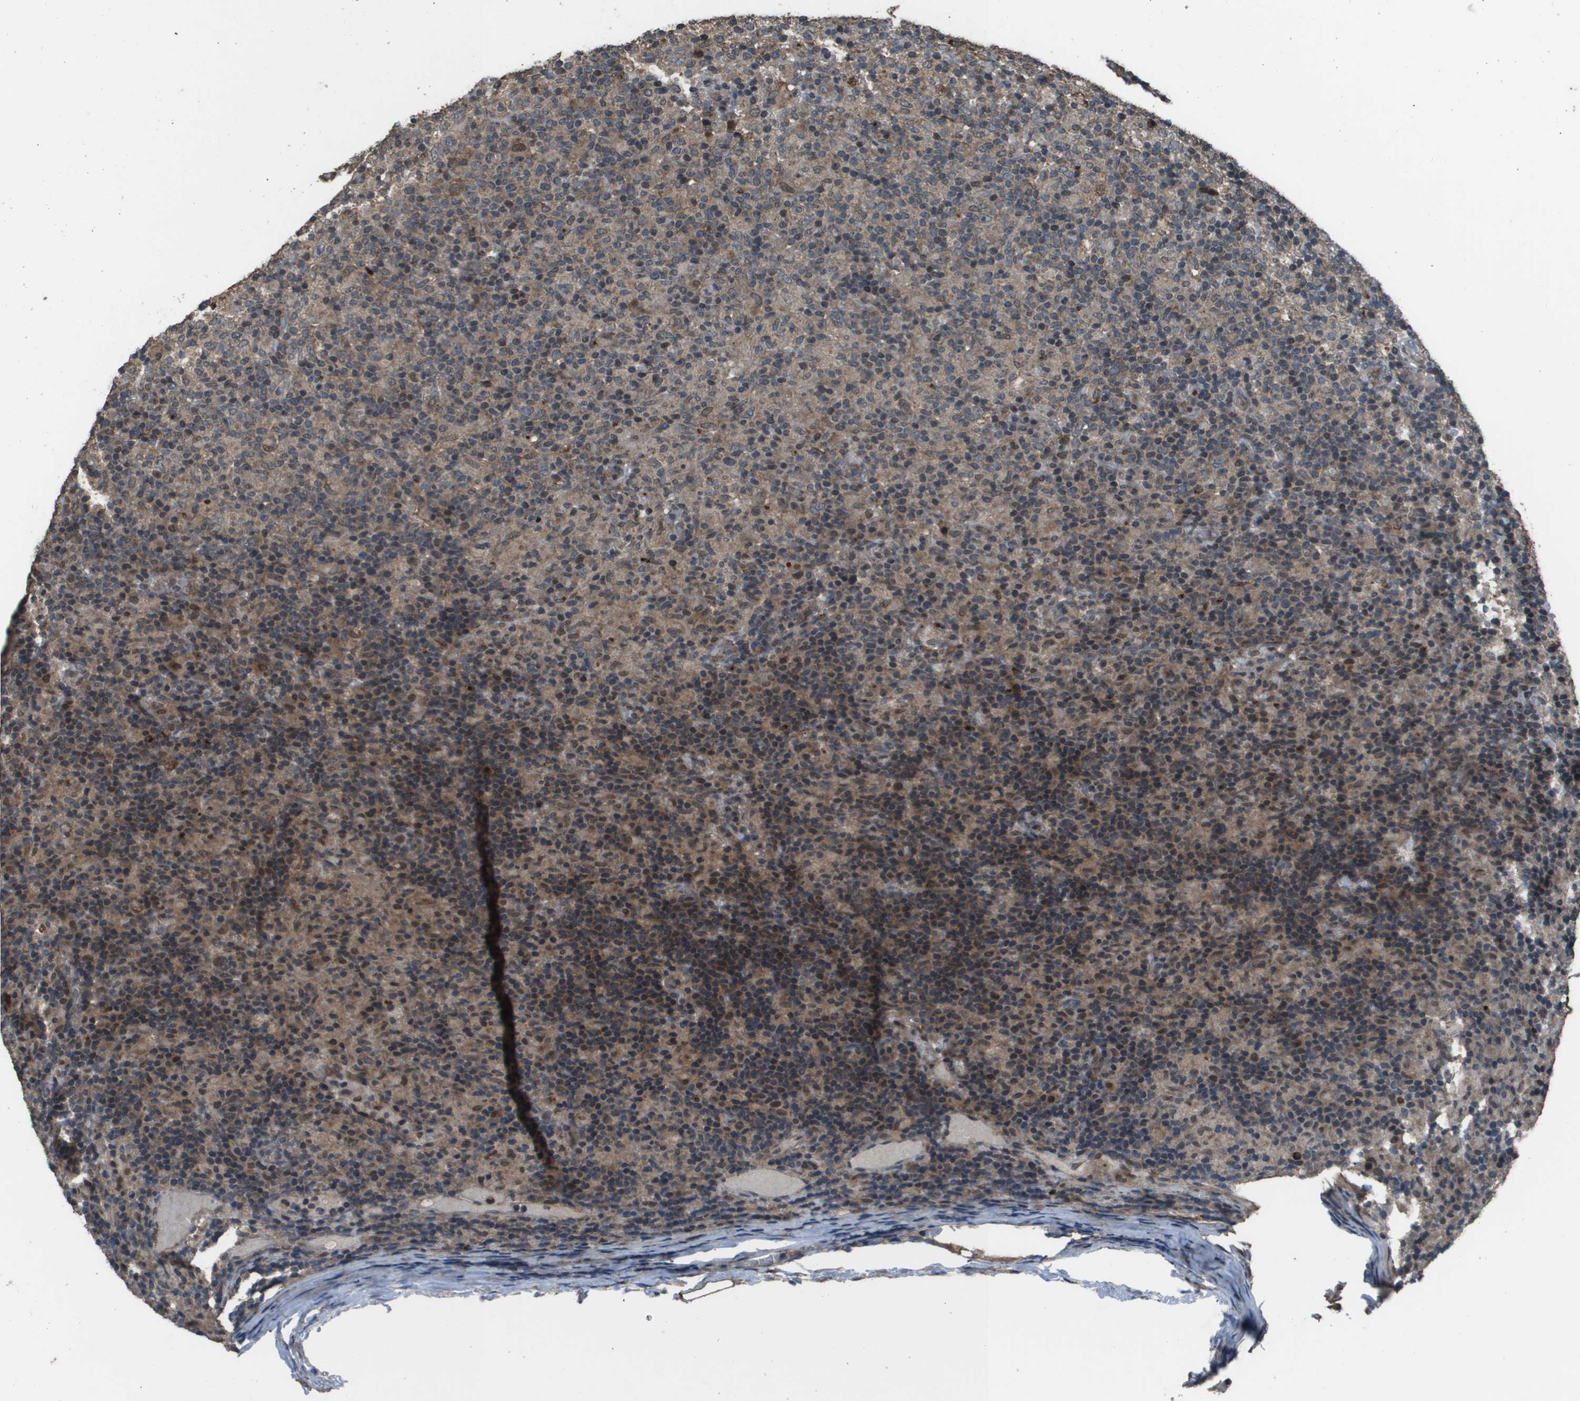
{"staining": {"intensity": "weak", "quantity": ">75%", "location": "cytoplasmic/membranous"}, "tissue": "lymphoma", "cell_type": "Tumor cells", "image_type": "cancer", "snomed": [{"axis": "morphology", "description": "Hodgkin's disease, NOS"}, {"axis": "topography", "description": "Lymph node"}], "caption": "The image reveals immunohistochemical staining of lymphoma. There is weak cytoplasmic/membranous expression is present in about >75% of tumor cells.", "gene": "GOSR2", "patient": {"sex": "male", "age": 70}}